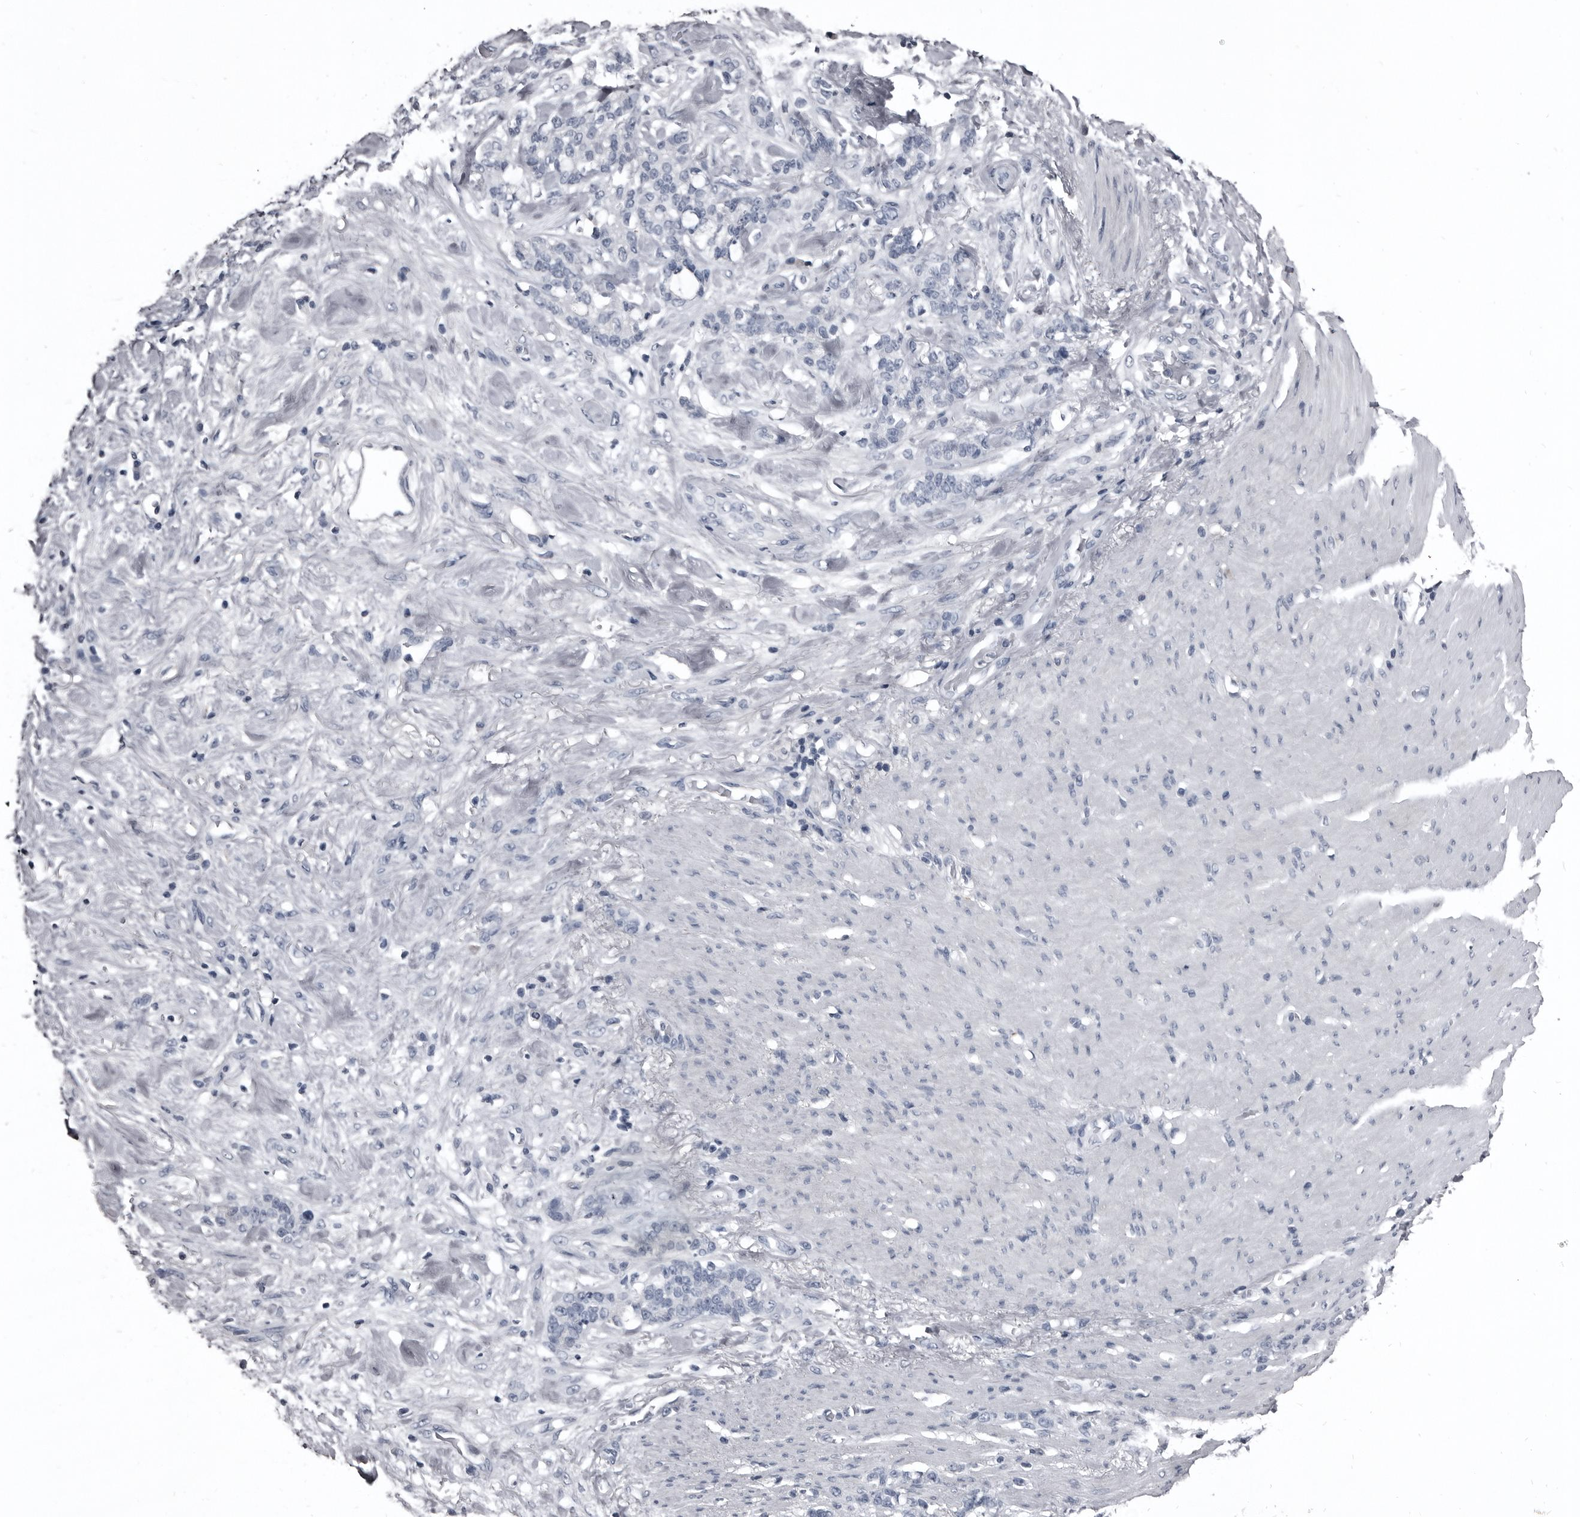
{"staining": {"intensity": "negative", "quantity": "none", "location": "none"}, "tissue": "stomach cancer", "cell_type": "Tumor cells", "image_type": "cancer", "snomed": [{"axis": "morphology", "description": "Adenocarcinoma, NOS"}, {"axis": "topography", "description": "Stomach, lower"}], "caption": "IHC of stomach adenocarcinoma reveals no staining in tumor cells.", "gene": "GREB1", "patient": {"sex": "male", "age": 88}}